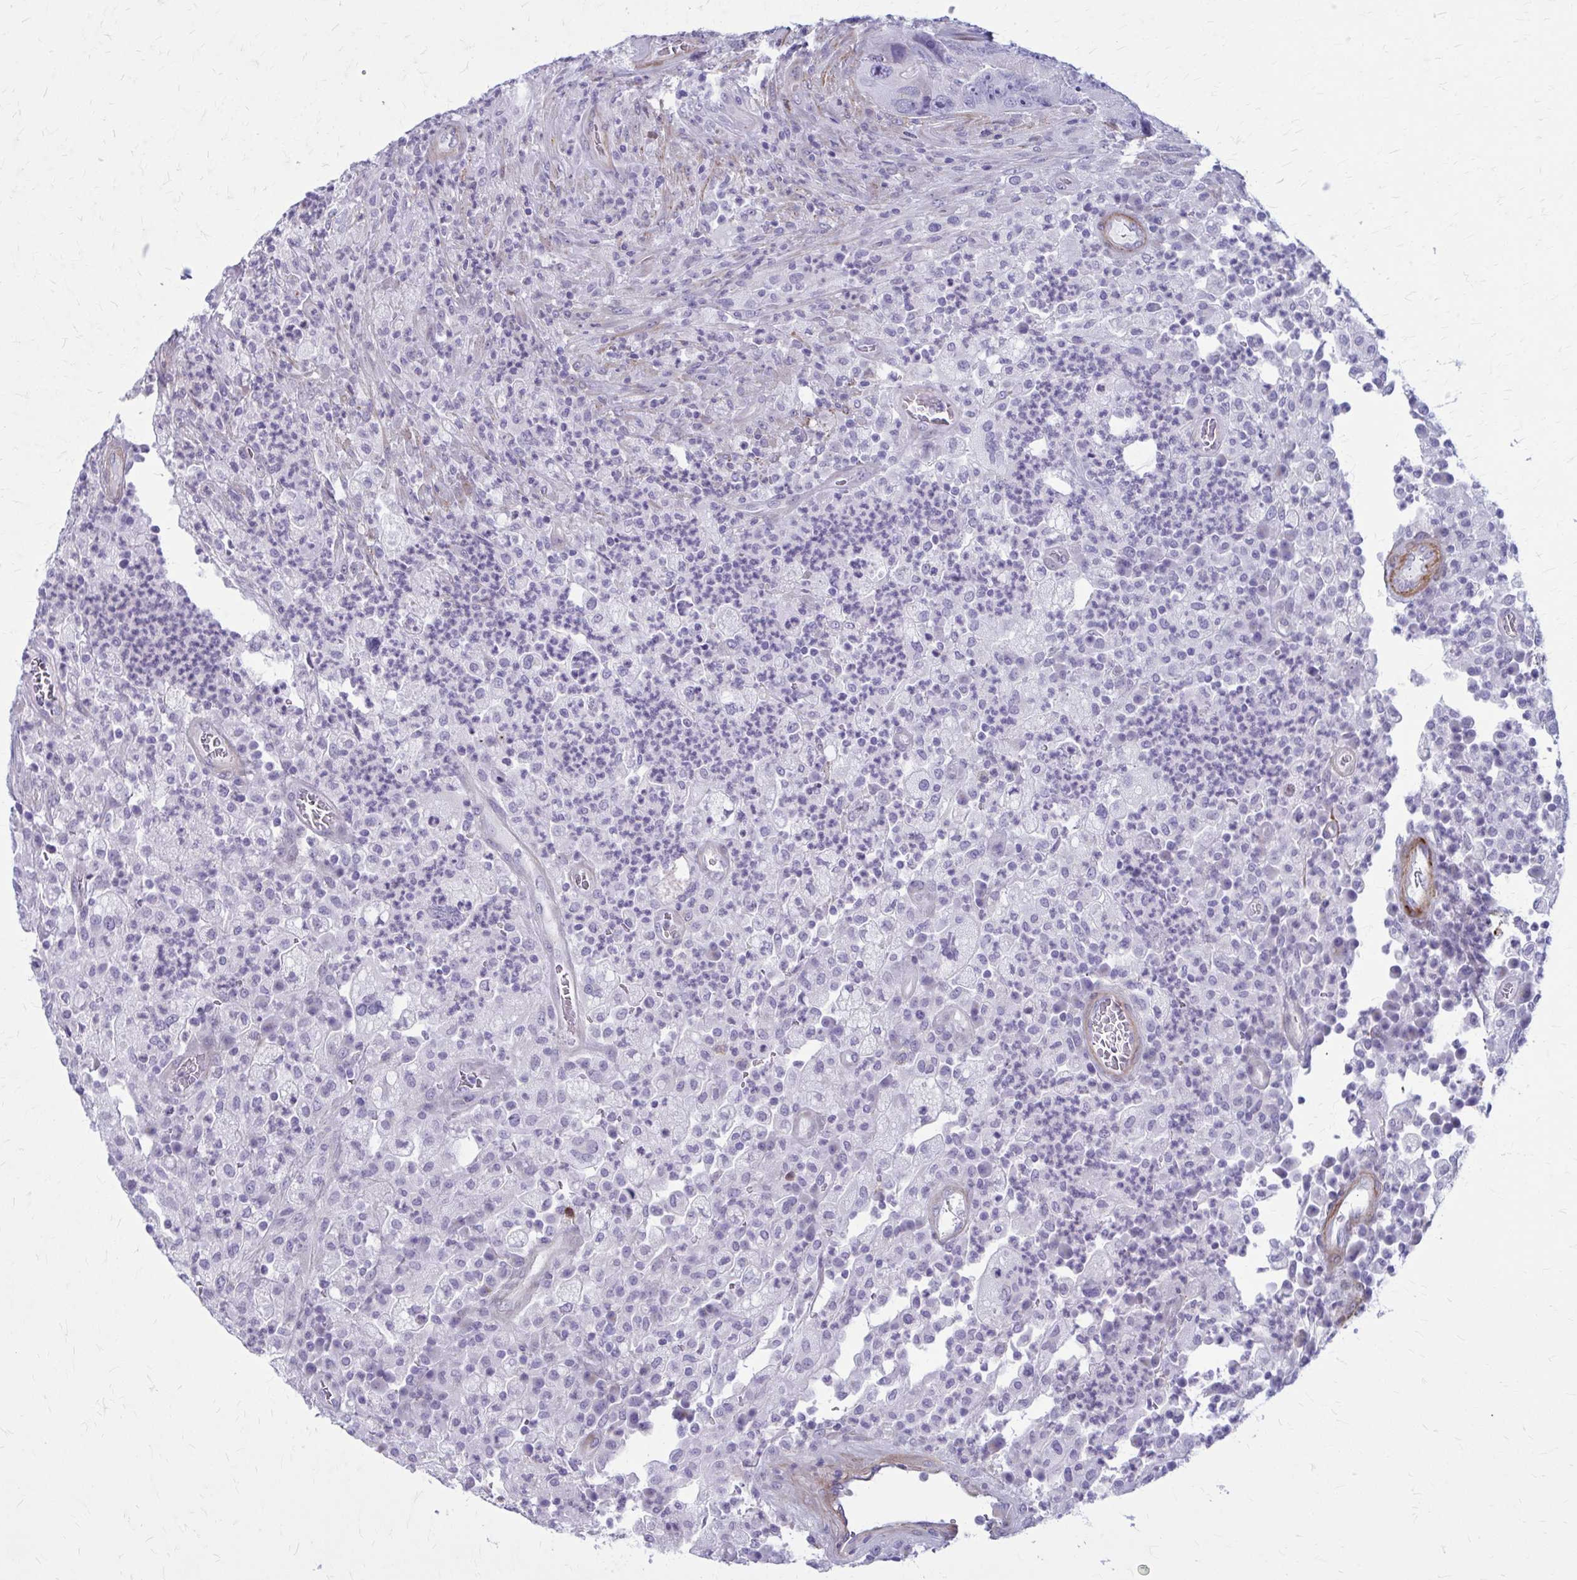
{"staining": {"intensity": "negative", "quantity": "none", "location": "none"}, "tissue": "colorectal cancer", "cell_type": "Tumor cells", "image_type": "cancer", "snomed": [{"axis": "morphology", "description": "Adenocarcinoma, NOS"}, {"axis": "topography", "description": "Colon"}], "caption": "The histopathology image shows no significant positivity in tumor cells of colorectal cancer.", "gene": "AKAP12", "patient": {"sex": "female", "age": 86}}